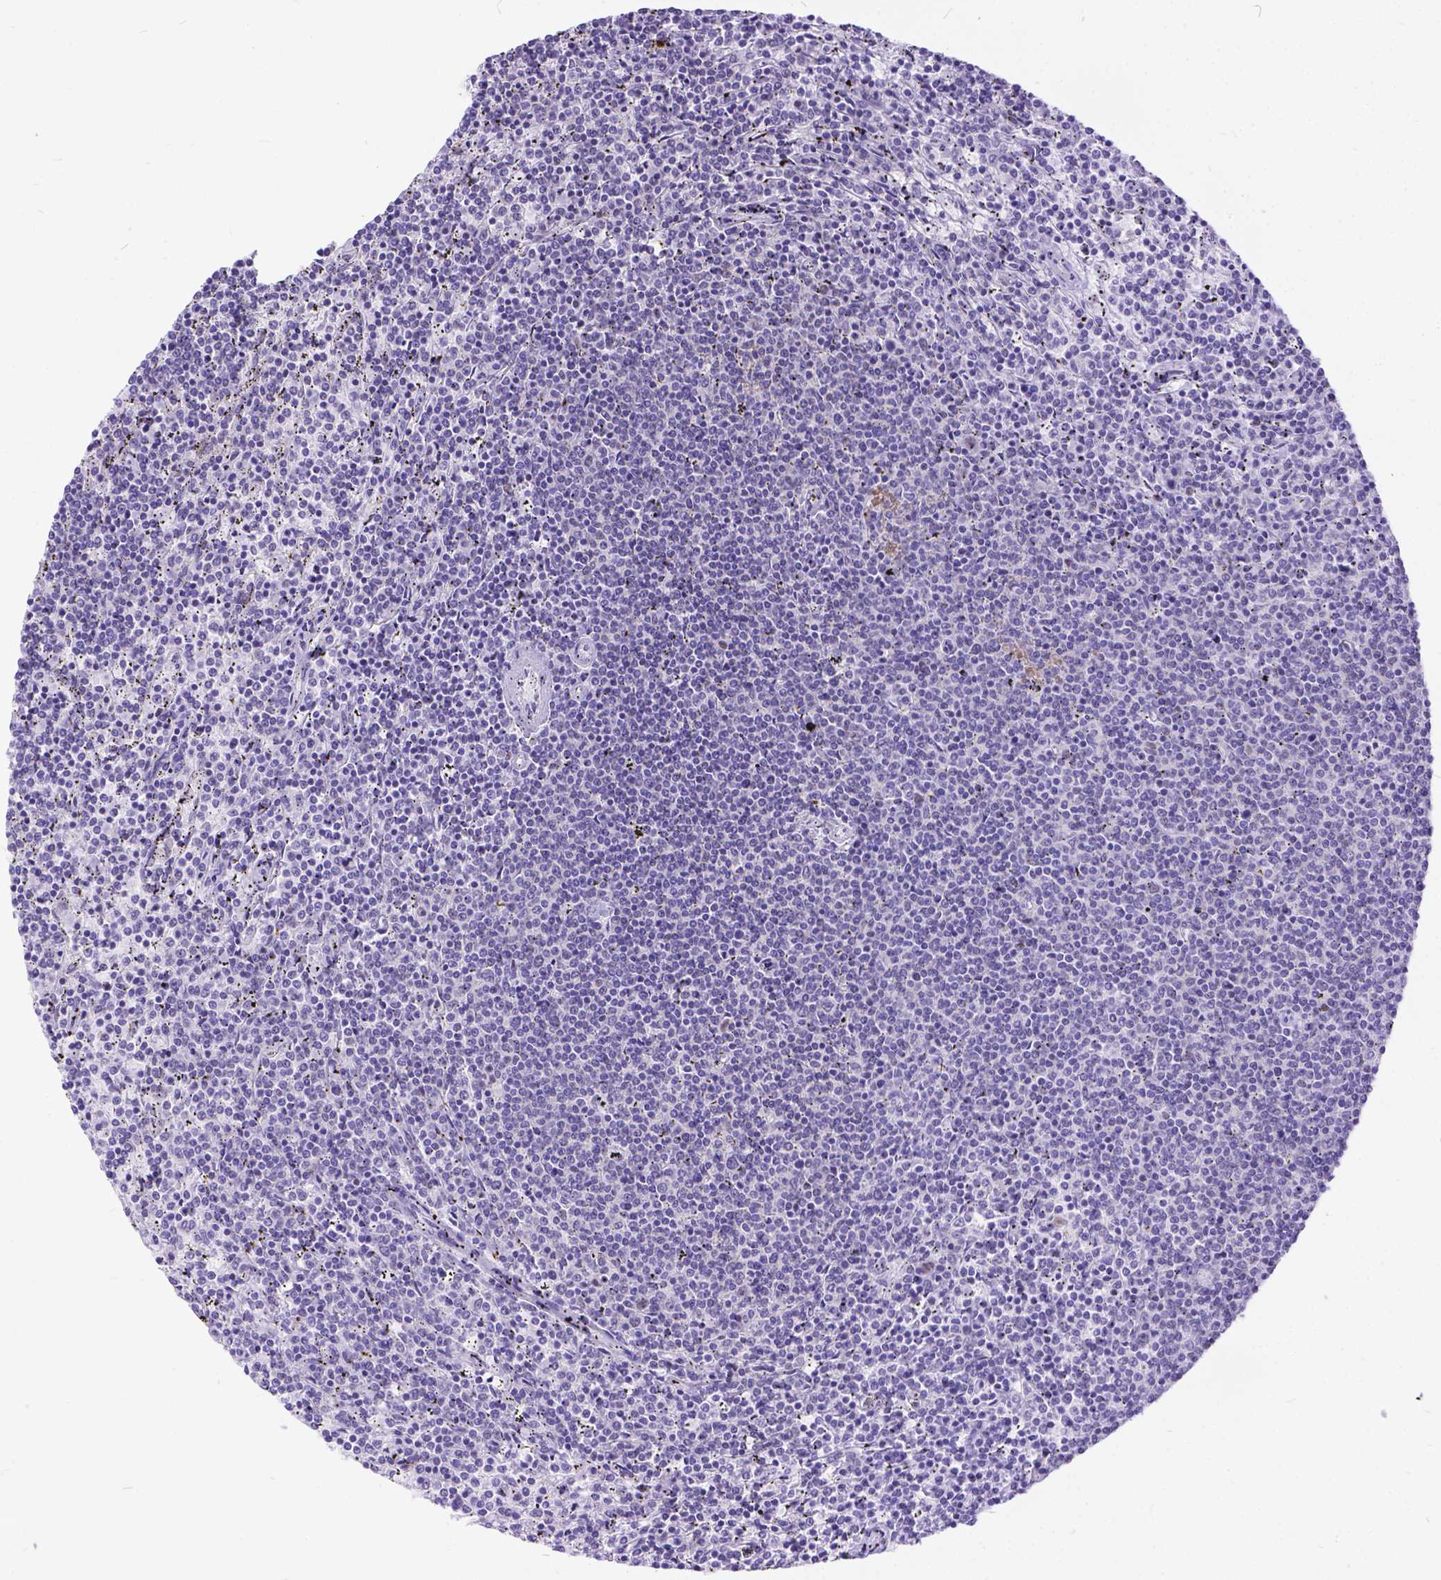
{"staining": {"intensity": "negative", "quantity": "none", "location": "none"}, "tissue": "lymphoma", "cell_type": "Tumor cells", "image_type": "cancer", "snomed": [{"axis": "morphology", "description": "Malignant lymphoma, non-Hodgkin's type, Low grade"}, {"axis": "topography", "description": "Spleen"}], "caption": "DAB immunohistochemical staining of low-grade malignant lymphoma, non-Hodgkin's type demonstrates no significant staining in tumor cells.", "gene": "FAM124B", "patient": {"sex": "female", "age": 50}}